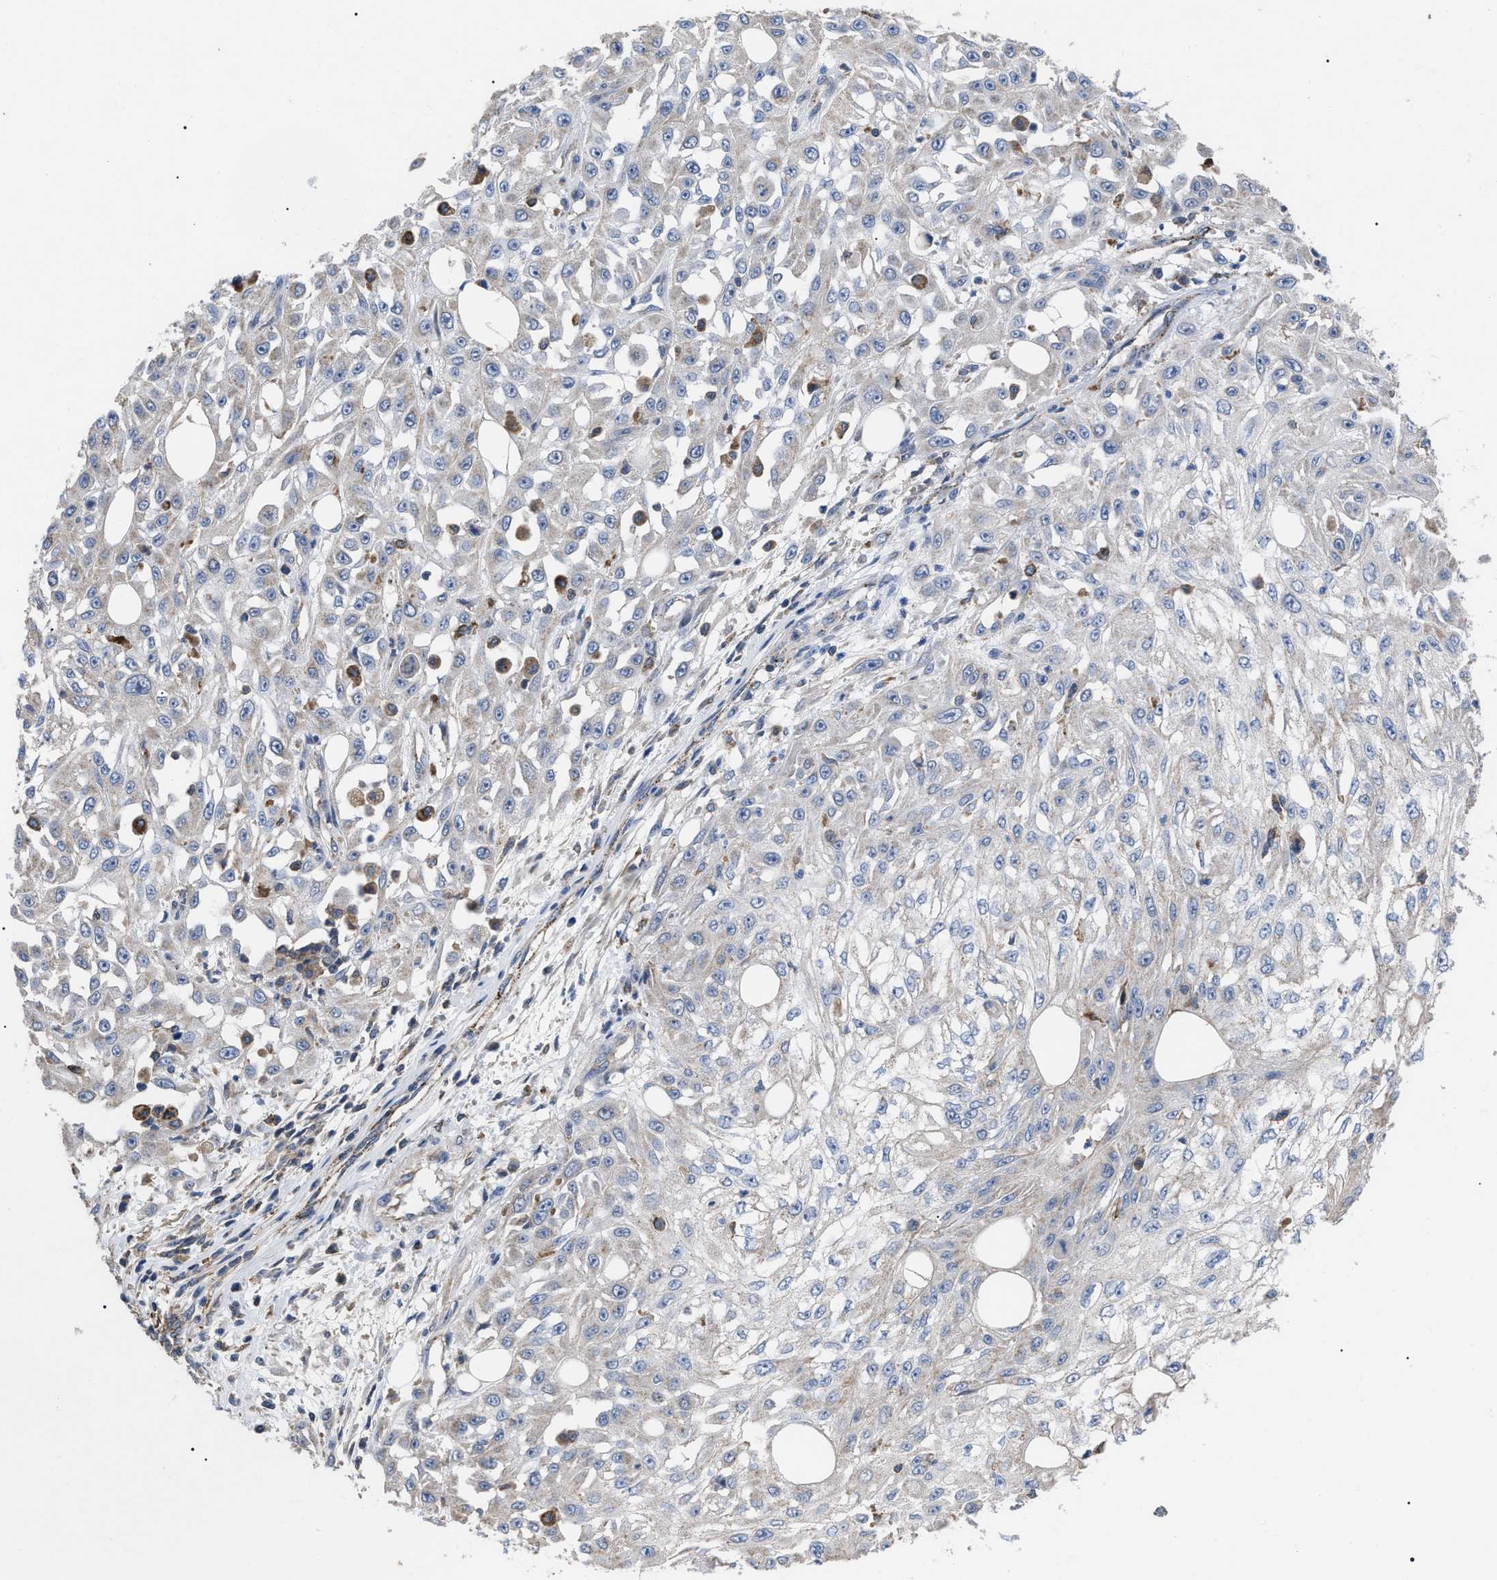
{"staining": {"intensity": "negative", "quantity": "none", "location": "none"}, "tissue": "skin cancer", "cell_type": "Tumor cells", "image_type": "cancer", "snomed": [{"axis": "morphology", "description": "Squamous cell carcinoma, NOS"}, {"axis": "morphology", "description": "Squamous cell carcinoma, metastatic, NOS"}, {"axis": "topography", "description": "Skin"}, {"axis": "topography", "description": "Lymph node"}], "caption": "High power microscopy photomicrograph of an immunohistochemistry histopathology image of skin cancer, revealing no significant expression in tumor cells.", "gene": "FAM171A2", "patient": {"sex": "male", "age": 75}}